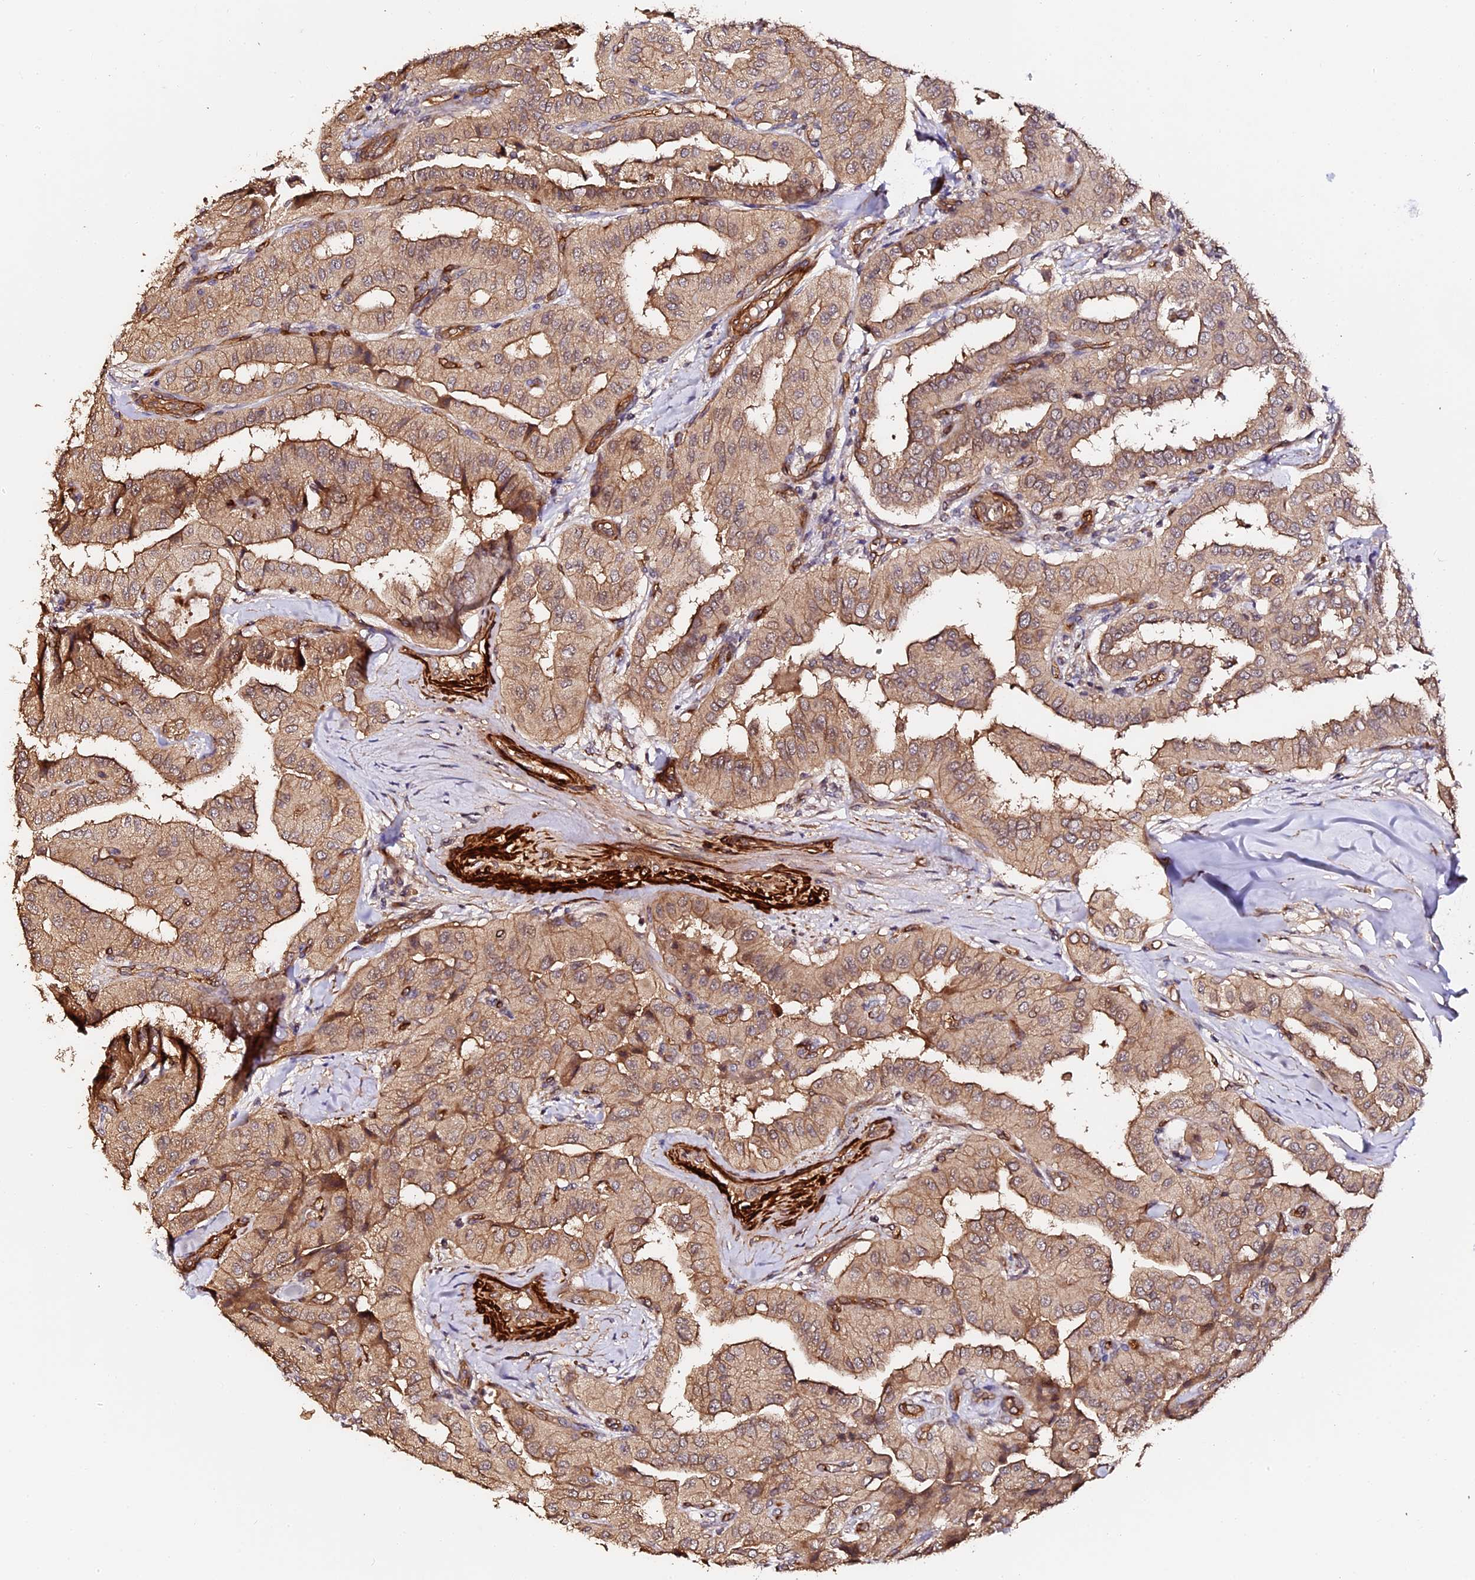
{"staining": {"intensity": "moderate", "quantity": ">75%", "location": "cytoplasmic/membranous"}, "tissue": "thyroid cancer", "cell_type": "Tumor cells", "image_type": "cancer", "snomed": [{"axis": "morphology", "description": "Papillary adenocarcinoma, NOS"}, {"axis": "topography", "description": "Thyroid gland"}], "caption": "This is a histology image of immunohistochemistry staining of thyroid cancer, which shows moderate positivity in the cytoplasmic/membranous of tumor cells.", "gene": "TDO2", "patient": {"sex": "female", "age": 59}}